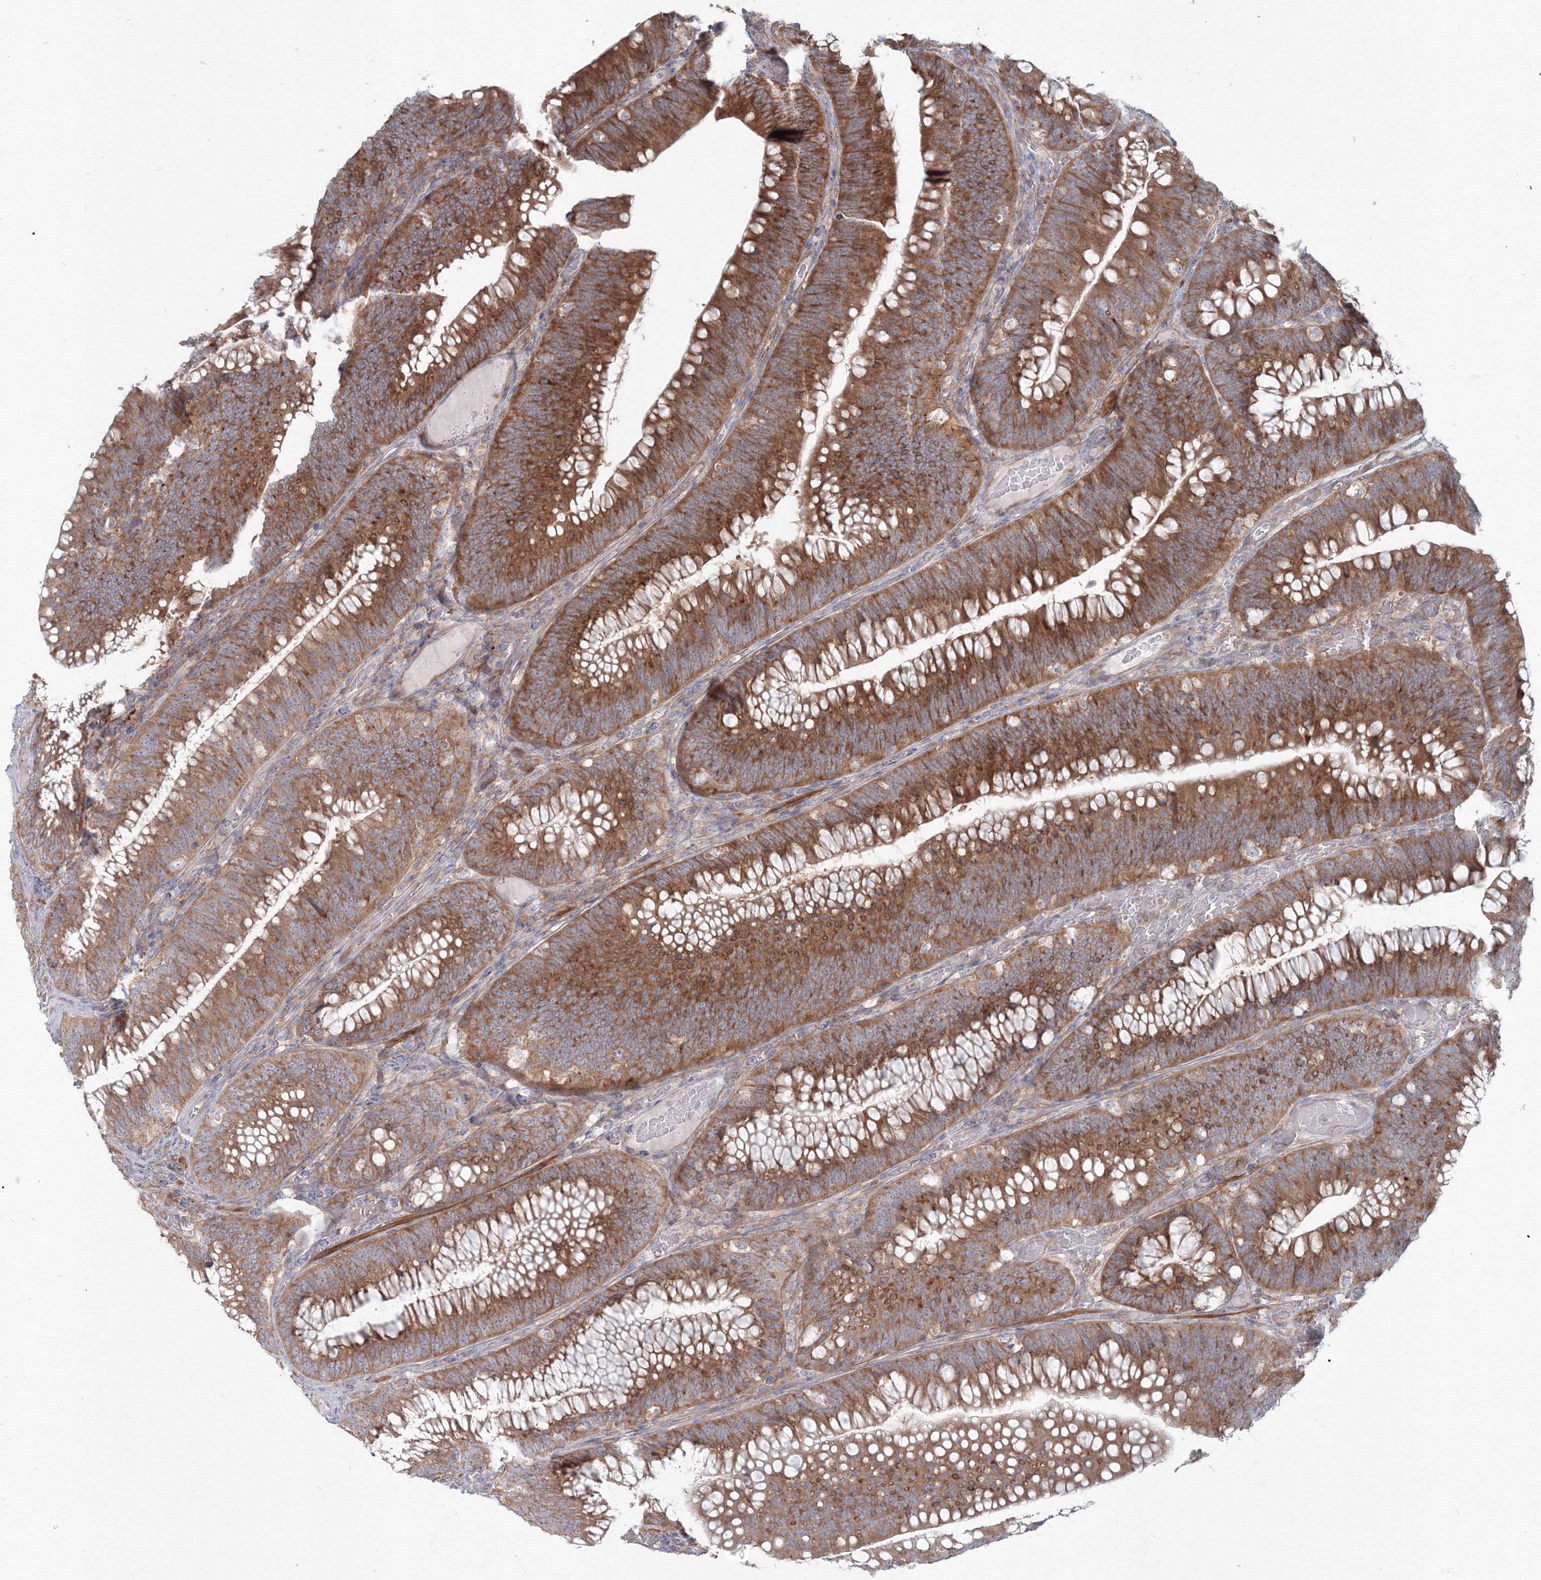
{"staining": {"intensity": "strong", "quantity": ">75%", "location": "cytoplasmic/membranous"}, "tissue": "colorectal cancer", "cell_type": "Tumor cells", "image_type": "cancer", "snomed": [{"axis": "morphology", "description": "Normal tissue, NOS"}, {"axis": "topography", "description": "Colon"}], "caption": "IHC staining of colorectal cancer, which exhibits high levels of strong cytoplasmic/membranous staining in about >75% of tumor cells indicating strong cytoplasmic/membranous protein expression. The staining was performed using DAB (3,3'-diaminobenzidine) (brown) for protein detection and nuclei were counterstained in hematoxylin (blue).", "gene": "SH3PXD2A", "patient": {"sex": "female", "age": 82}}